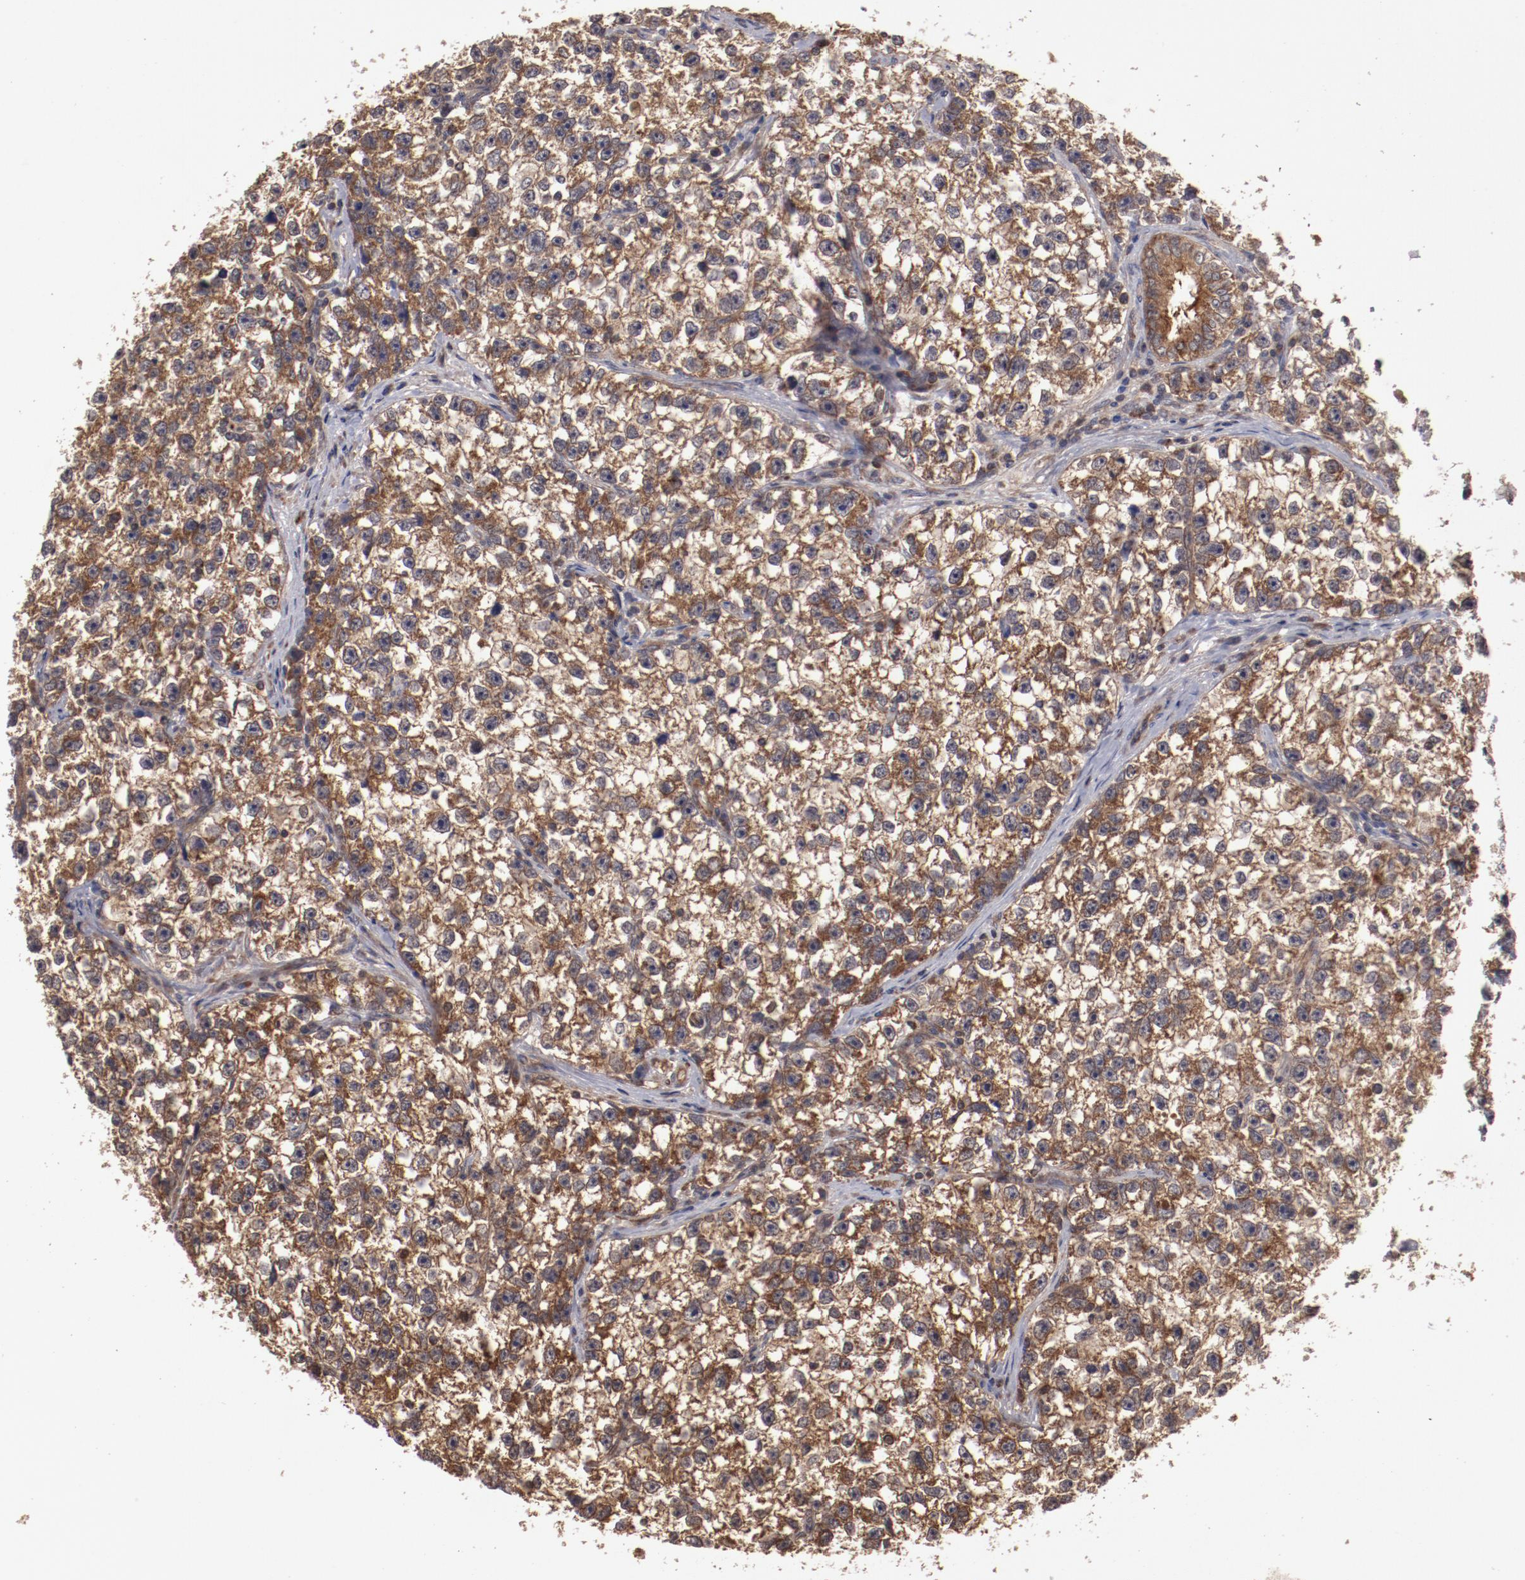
{"staining": {"intensity": "moderate", "quantity": ">75%", "location": "cytoplasmic/membranous"}, "tissue": "testis cancer", "cell_type": "Tumor cells", "image_type": "cancer", "snomed": [{"axis": "morphology", "description": "Seminoma, NOS"}, {"axis": "morphology", "description": "Carcinoma, Embryonal, NOS"}, {"axis": "topography", "description": "Testis"}], "caption": "Tumor cells exhibit medium levels of moderate cytoplasmic/membranous expression in approximately >75% of cells in human seminoma (testis). The staining was performed using DAB (3,3'-diaminobenzidine), with brown indicating positive protein expression. Nuclei are stained blue with hematoxylin.", "gene": "RPS6KA6", "patient": {"sex": "male", "age": 30}}